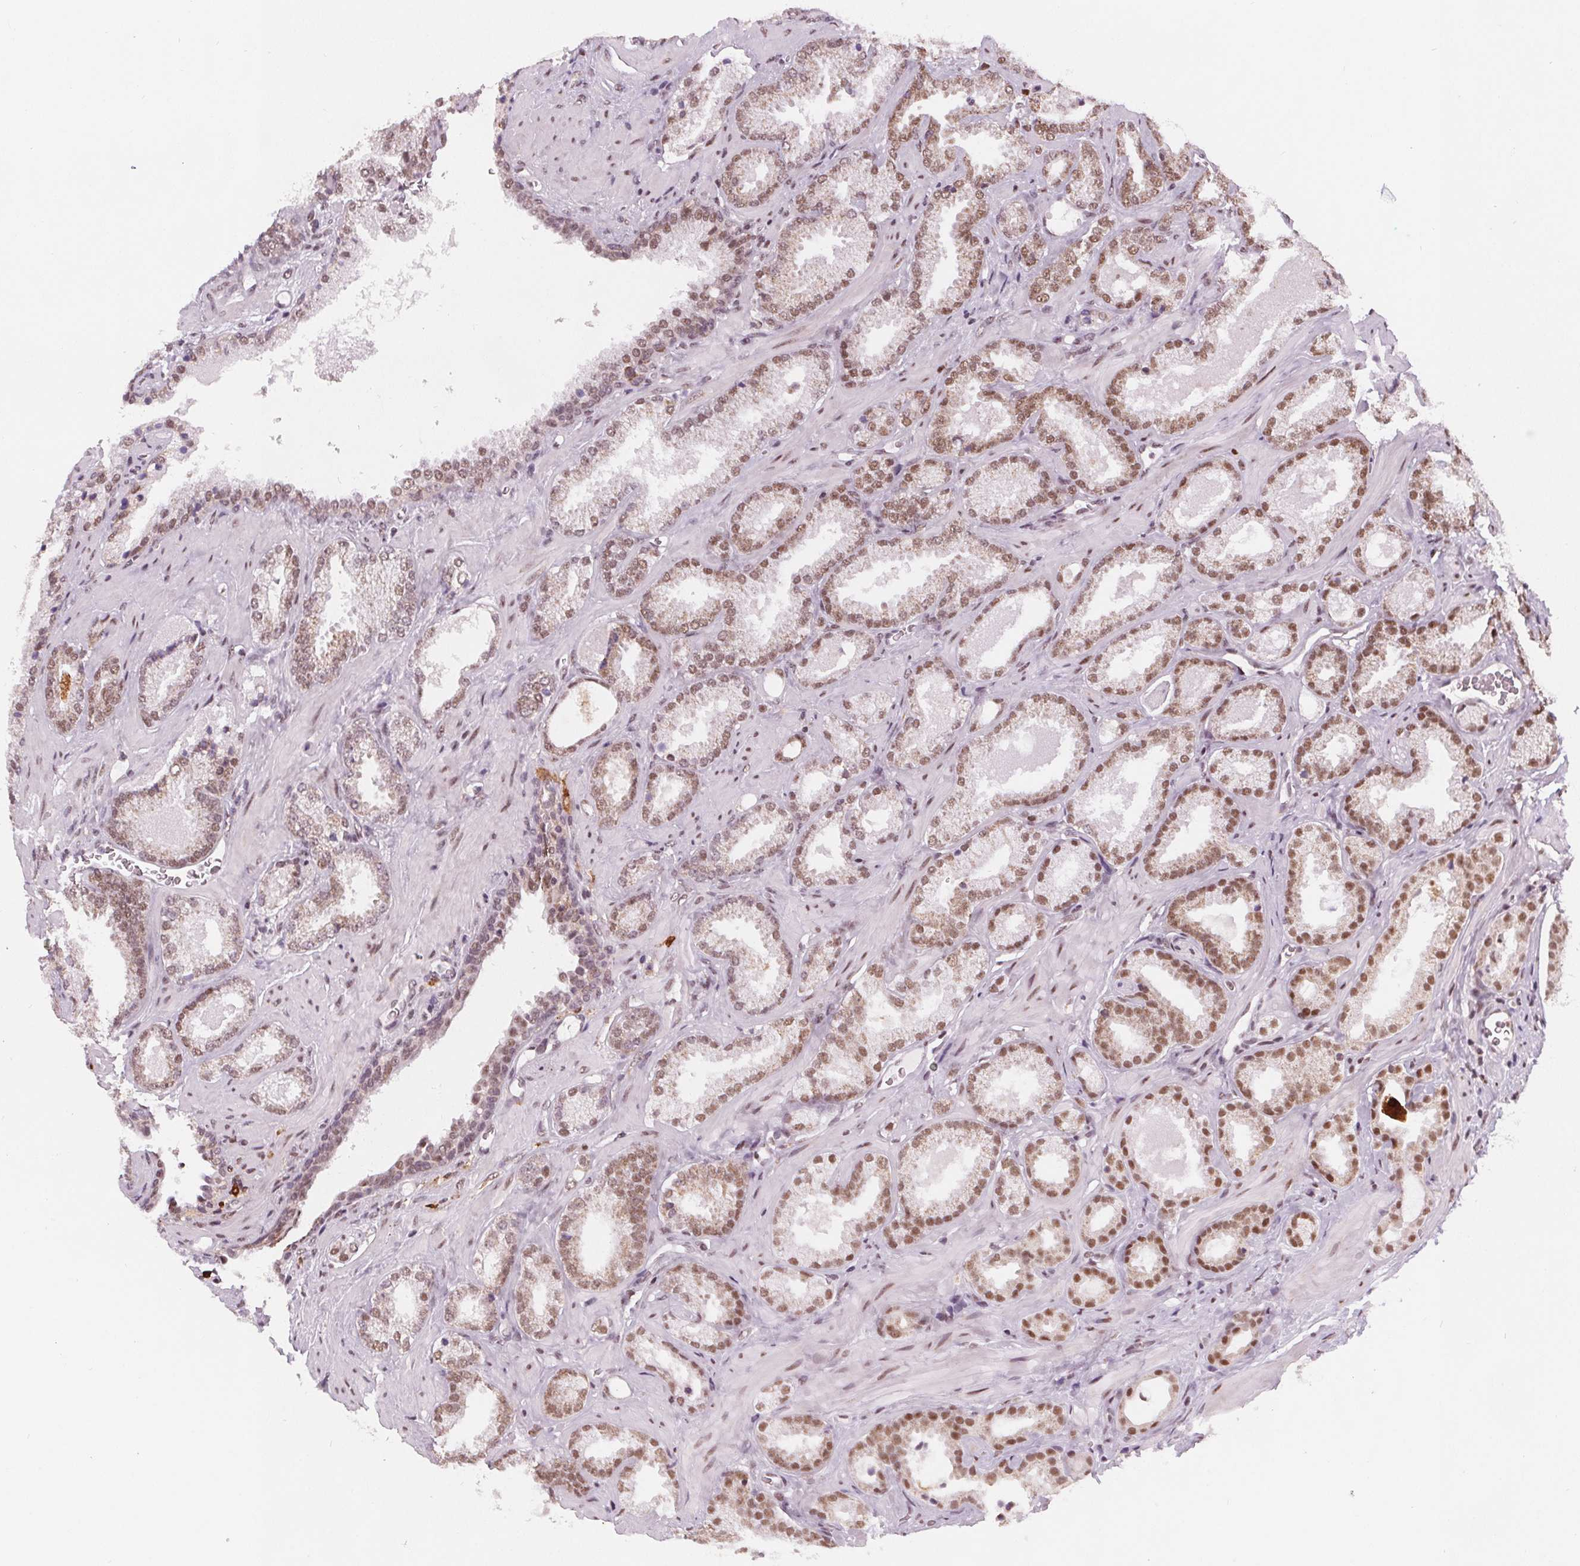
{"staining": {"intensity": "moderate", "quantity": ">75%", "location": "nuclear"}, "tissue": "prostate cancer", "cell_type": "Tumor cells", "image_type": "cancer", "snomed": [{"axis": "morphology", "description": "Adenocarcinoma, Low grade"}, {"axis": "topography", "description": "Prostate"}], "caption": "The photomicrograph displays a brown stain indicating the presence of a protein in the nuclear of tumor cells in low-grade adenocarcinoma (prostate).", "gene": "DPM2", "patient": {"sex": "male", "age": 62}}